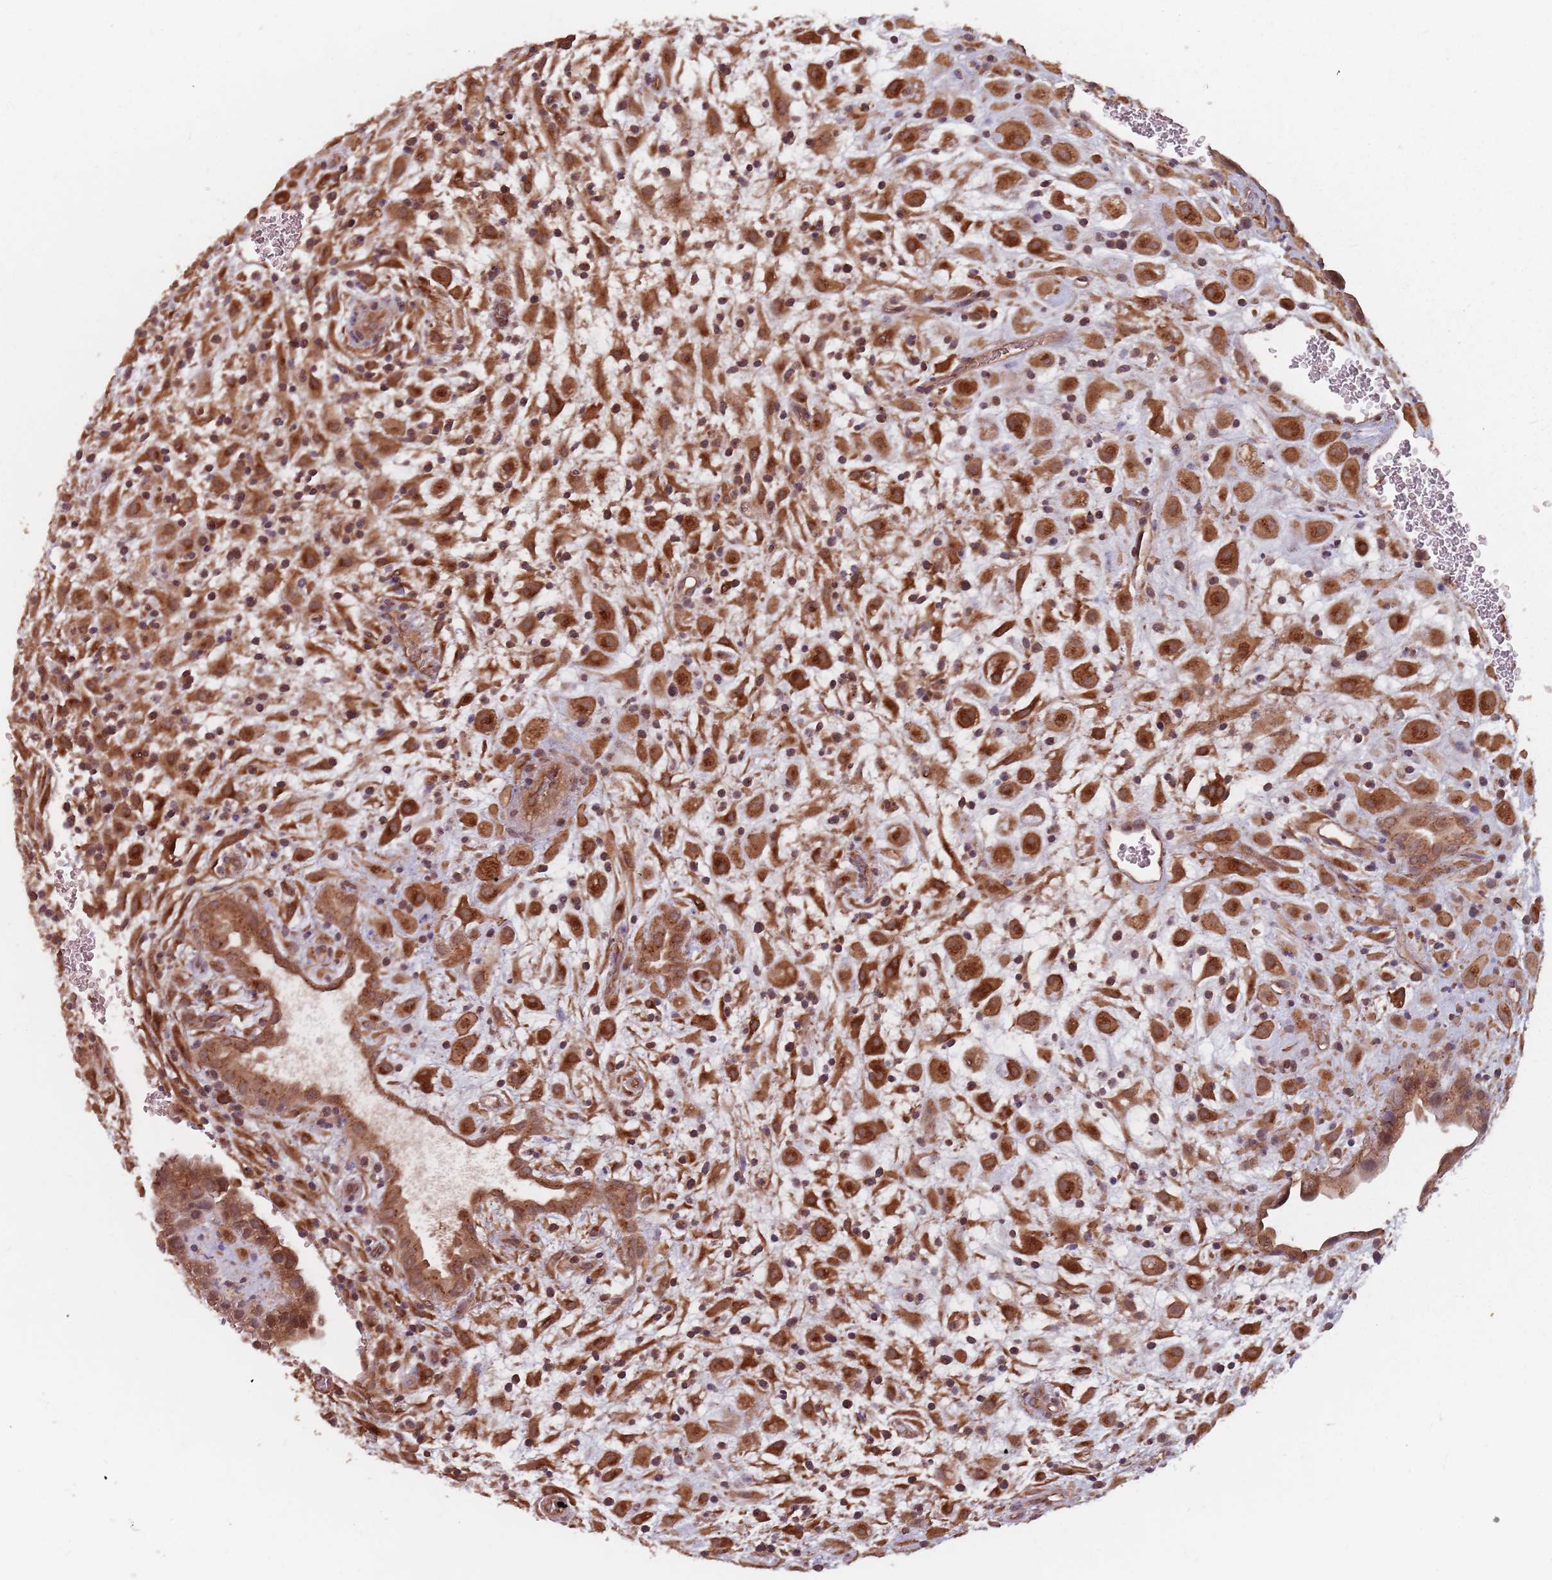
{"staining": {"intensity": "strong", "quantity": ">75%", "location": "cytoplasmic/membranous"}, "tissue": "placenta", "cell_type": "Decidual cells", "image_type": "normal", "snomed": [{"axis": "morphology", "description": "Normal tissue, NOS"}, {"axis": "topography", "description": "Placenta"}], "caption": "A high amount of strong cytoplasmic/membranous positivity is identified in about >75% of decidual cells in unremarkable placenta.", "gene": "C3orf14", "patient": {"sex": "female", "age": 35}}